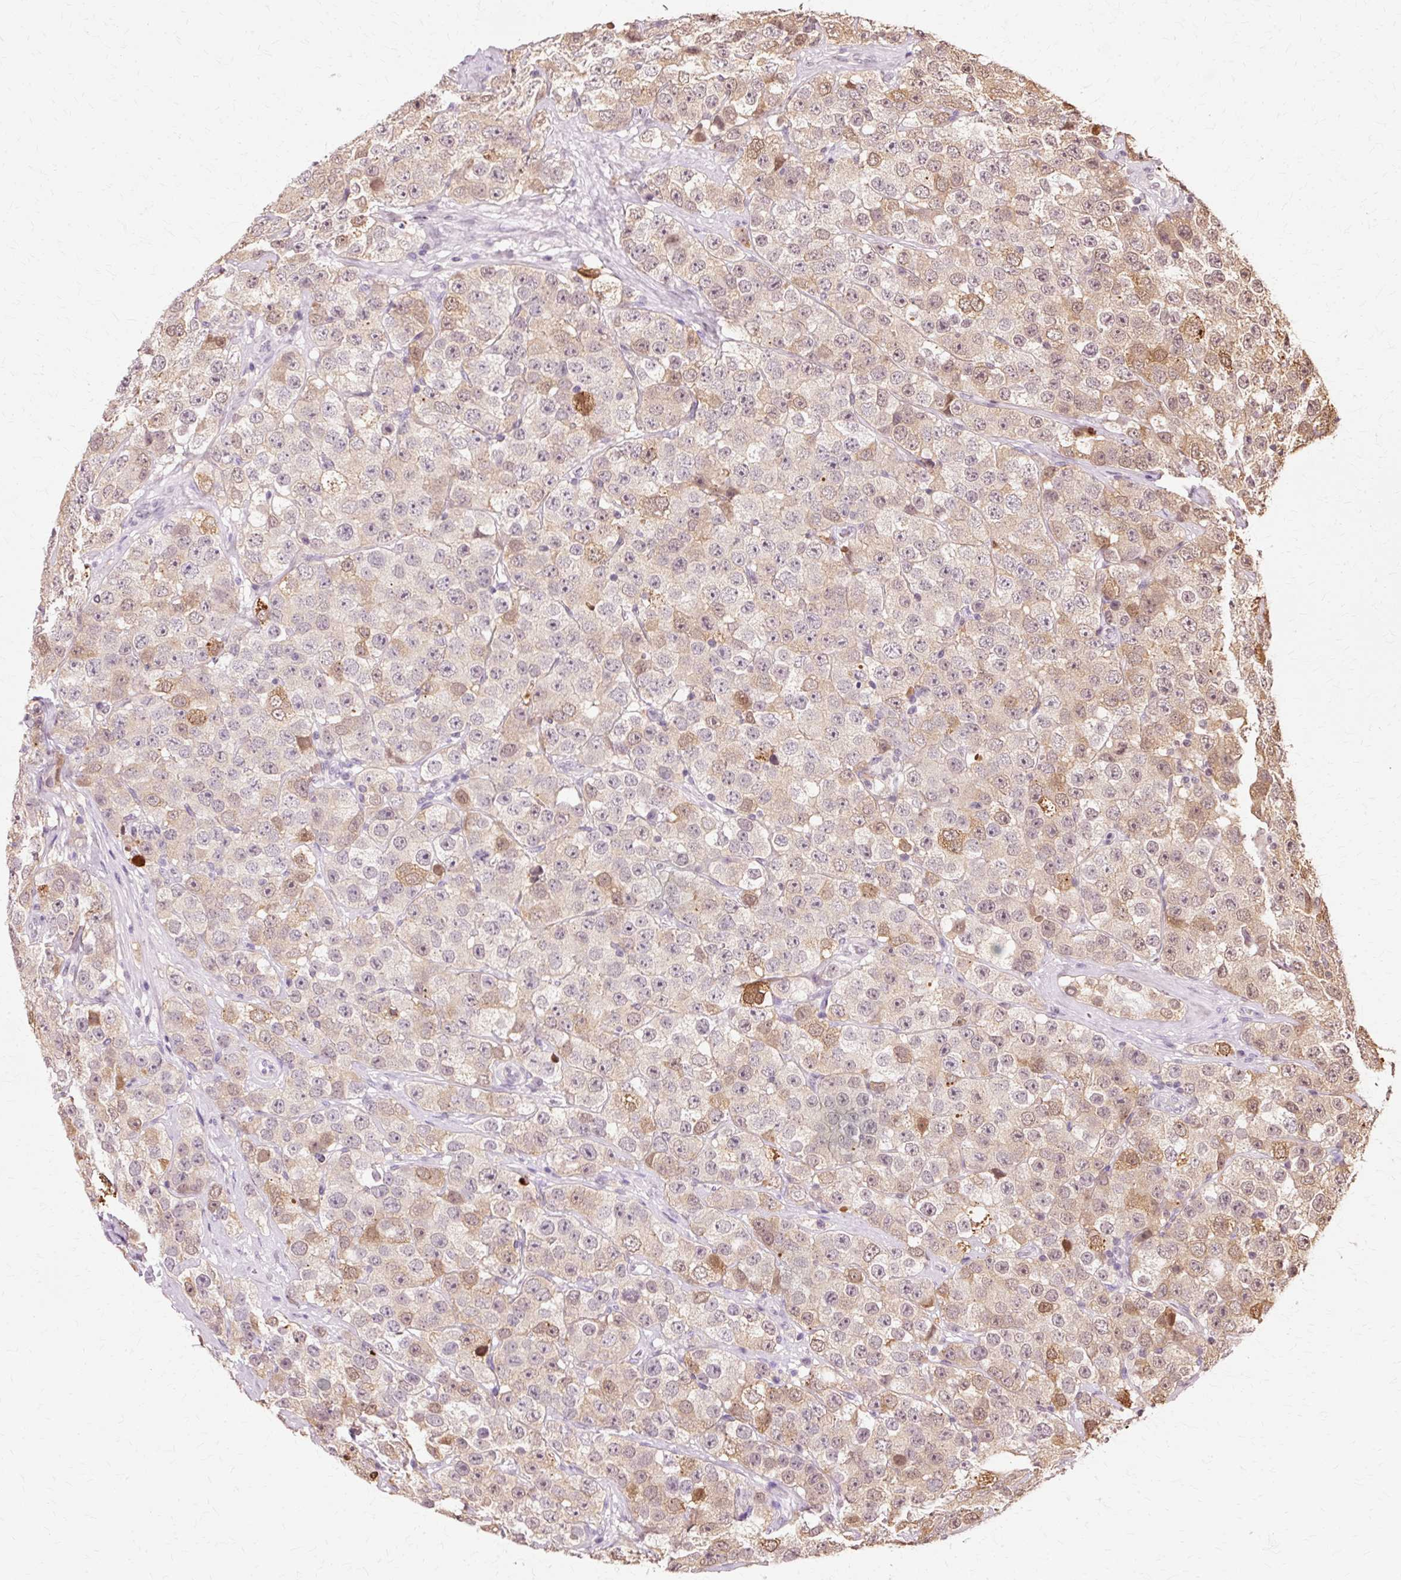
{"staining": {"intensity": "weak", "quantity": "25%-75%", "location": "cytoplasmic/membranous,nuclear"}, "tissue": "testis cancer", "cell_type": "Tumor cells", "image_type": "cancer", "snomed": [{"axis": "morphology", "description": "Seminoma, NOS"}, {"axis": "topography", "description": "Testis"}], "caption": "Immunohistochemical staining of human testis seminoma displays low levels of weak cytoplasmic/membranous and nuclear staining in approximately 25%-75% of tumor cells.", "gene": "VN1R2", "patient": {"sex": "male", "age": 28}}